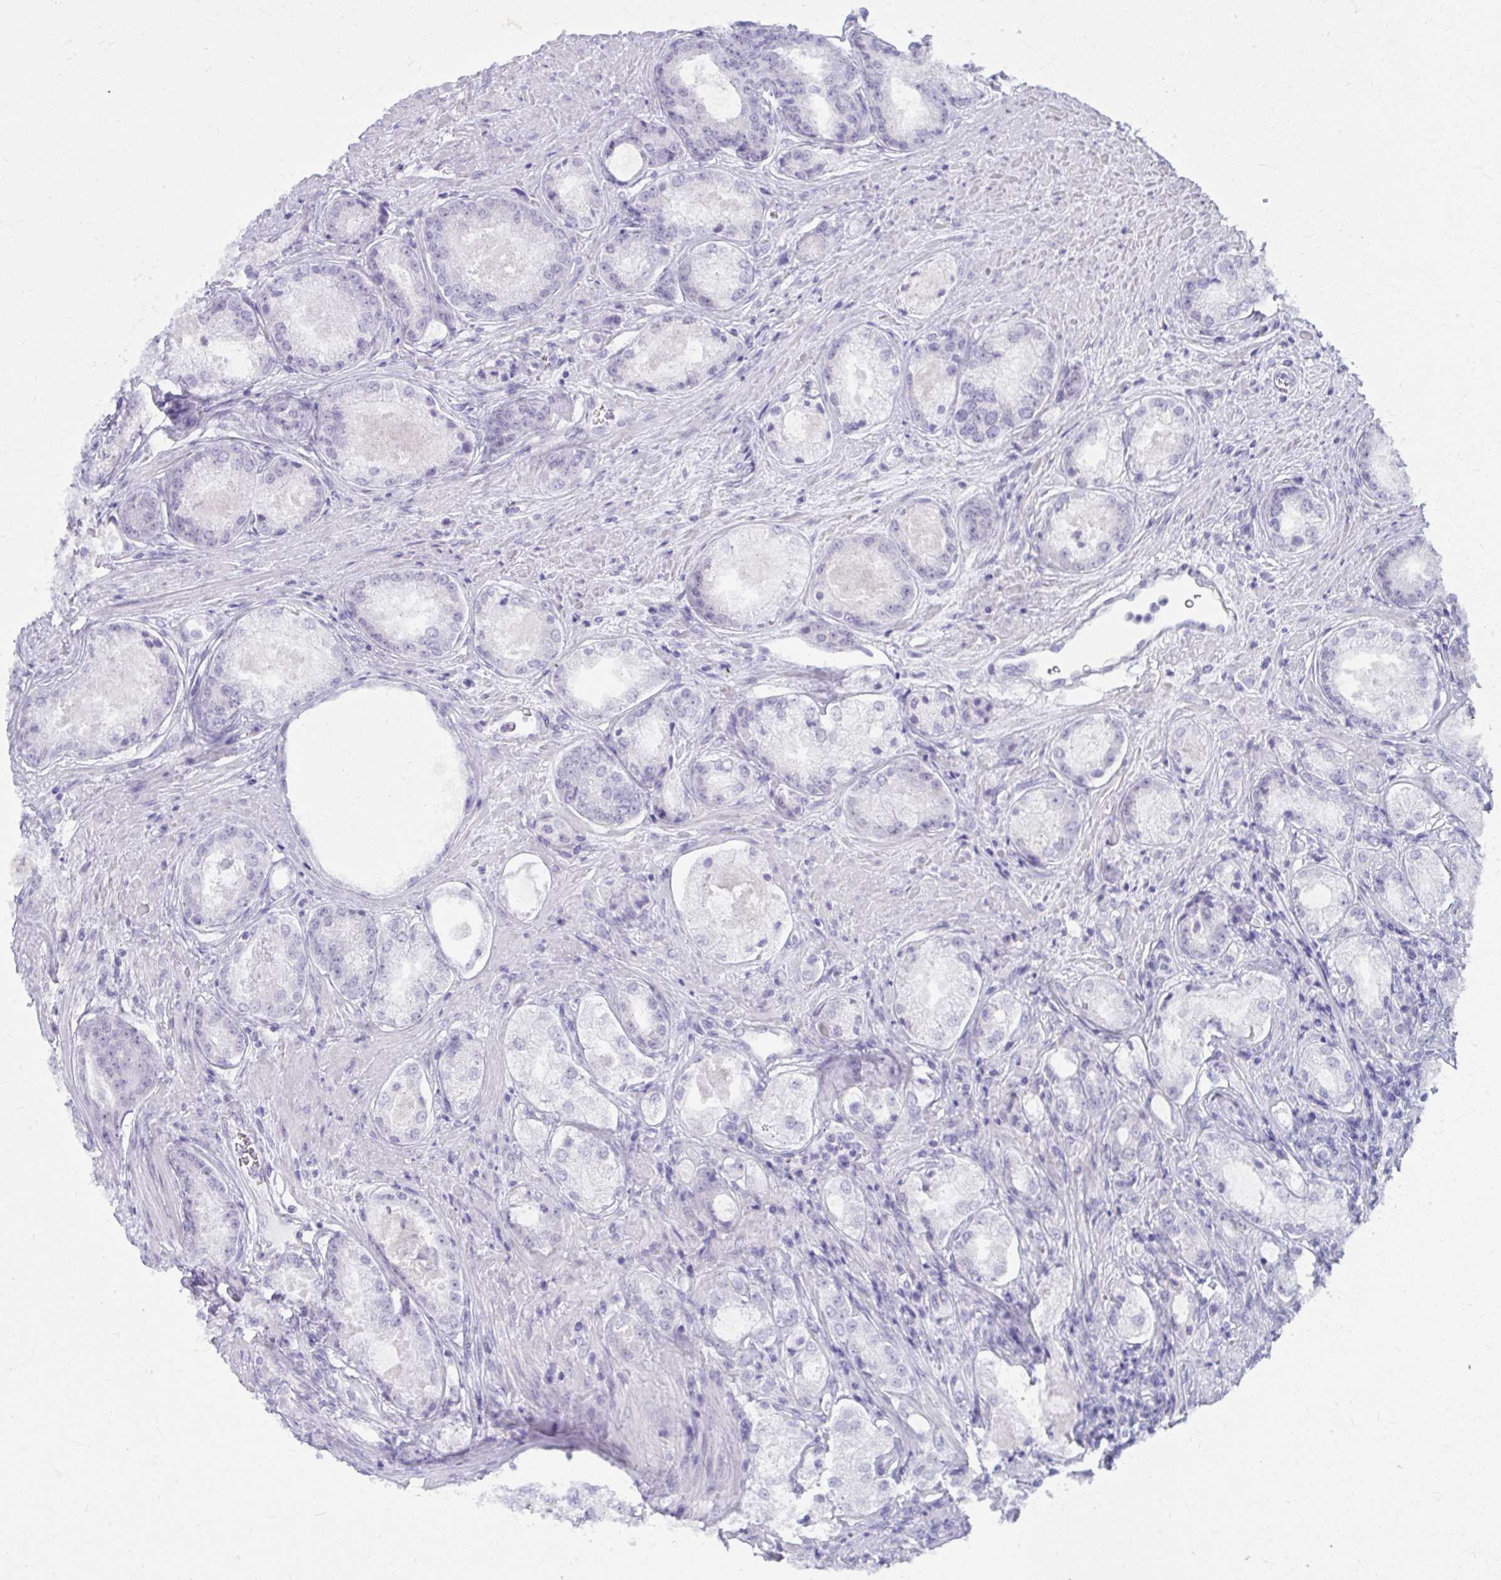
{"staining": {"intensity": "negative", "quantity": "none", "location": "none"}, "tissue": "prostate cancer", "cell_type": "Tumor cells", "image_type": "cancer", "snomed": [{"axis": "morphology", "description": "Adenocarcinoma, Low grade"}, {"axis": "topography", "description": "Prostate"}], "caption": "DAB immunohistochemical staining of human prostate adenocarcinoma (low-grade) reveals no significant staining in tumor cells.", "gene": "UGT3A2", "patient": {"sex": "male", "age": 68}}